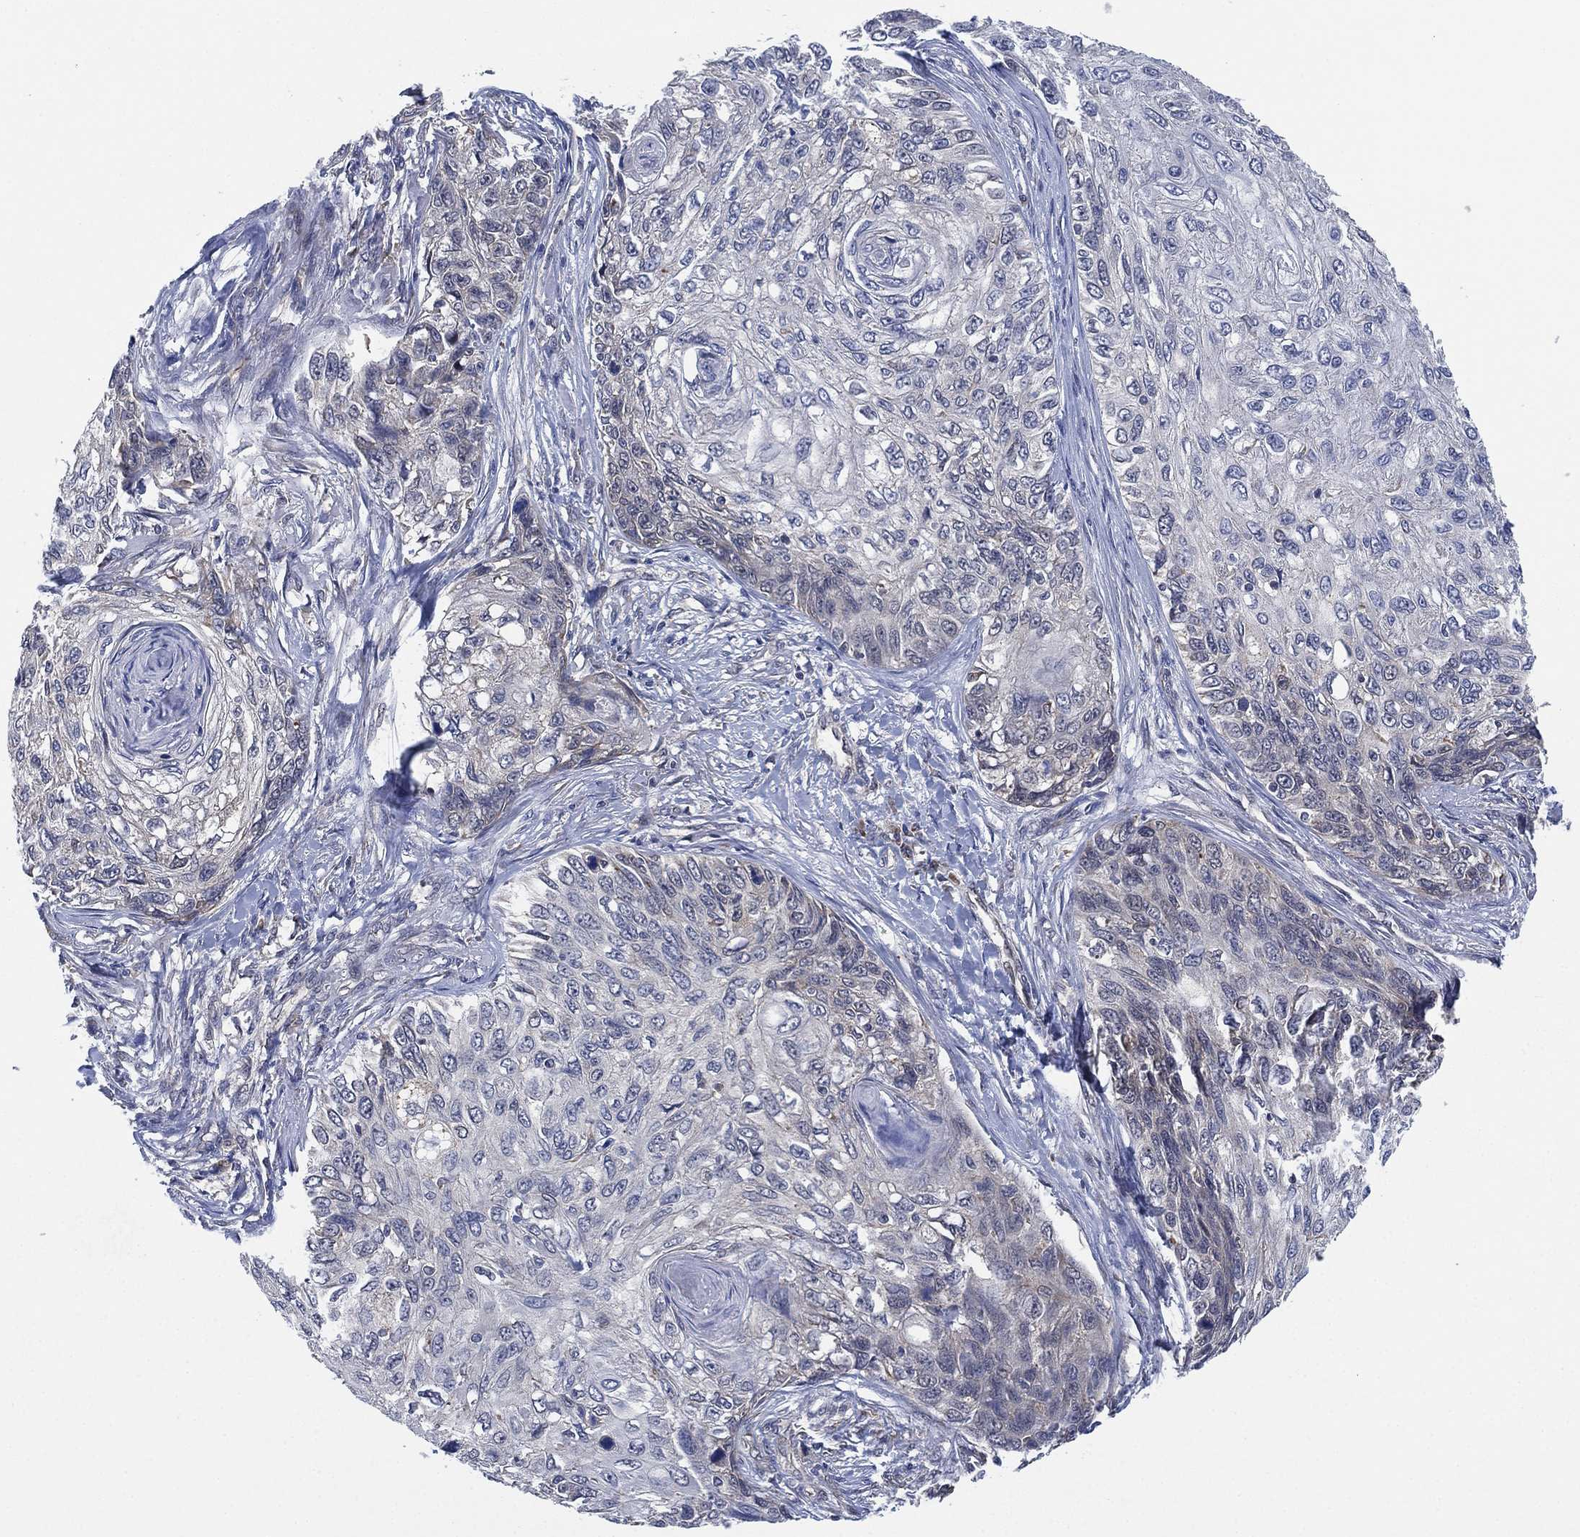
{"staining": {"intensity": "negative", "quantity": "none", "location": "none"}, "tissue": "skin cancer", "cell_type": "Tumor cells", "image_type": "cancer", "snomed": [{"axis": "morphology", "description": "Squamous cell carcinoma, NOS"}, {"axis": "topography", "description": "Skin"}], "caption": "DAB (3,3'-diaminobenzidine) immunohistochemical staining of skin squamous cell carcinoma demonstrates no significant expression in tumor cells.", "gene": "FES", "patient": {"sex": "male", "age": 92}}